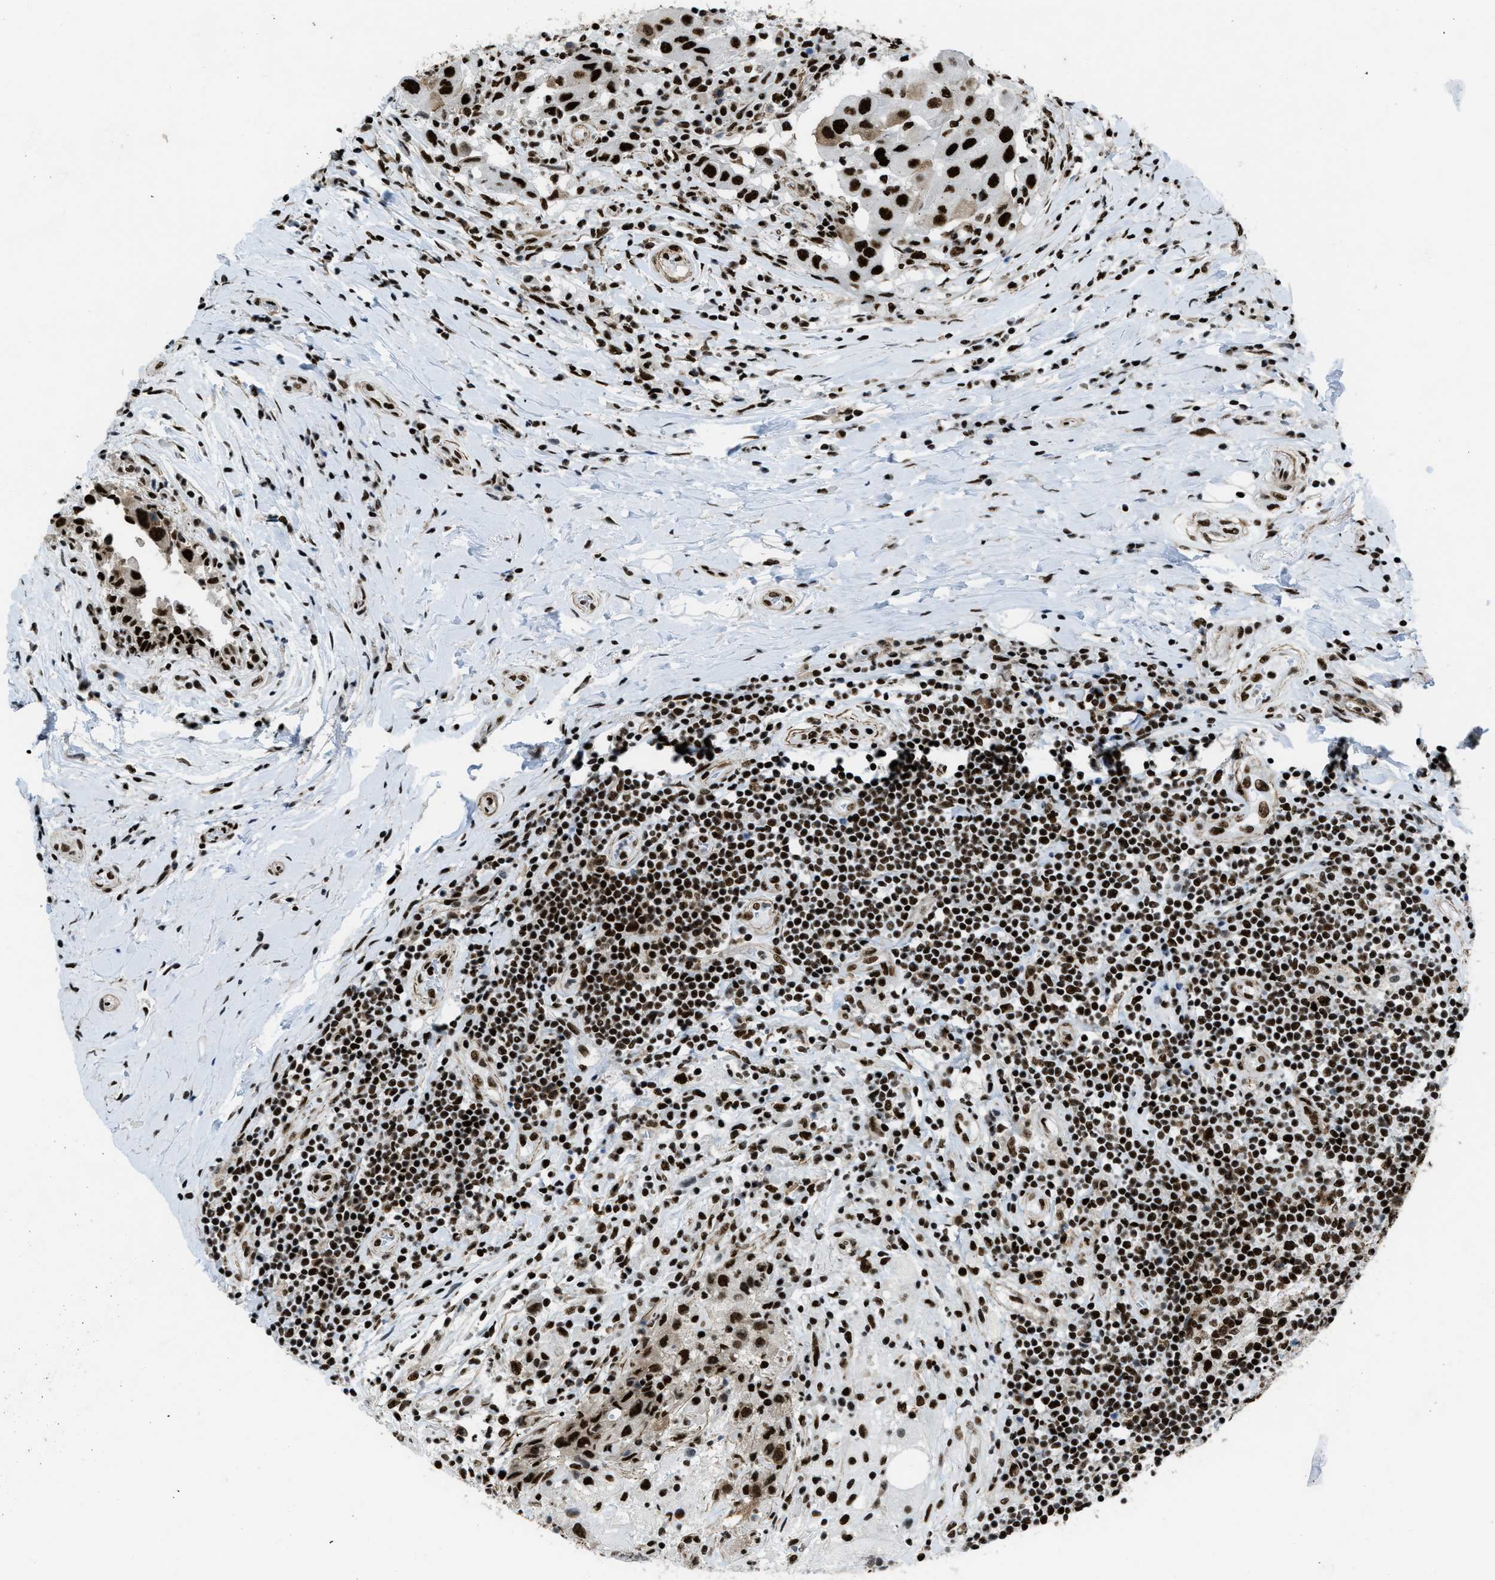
{"staining": {"intensity": "strong", "quantity": ">75%", "location": "nuclear"}, "tissue": "breast cancer", "cell_type": "Tumor cells", "image_type": "cancer", "snomed": [{"axis": "morphology", "description": "Duct carcinoma"}, {"axis": "topography", "description": "Breast"}], "caption": "A high-resolution histopathology image shows IHC staining of breast intraductal carcinoma, which exhibits strong nuclear positivity in approximately >75% of tumor cells.", "gene": "ZNF207", "patient": {"sex": "female", "age": 27}}